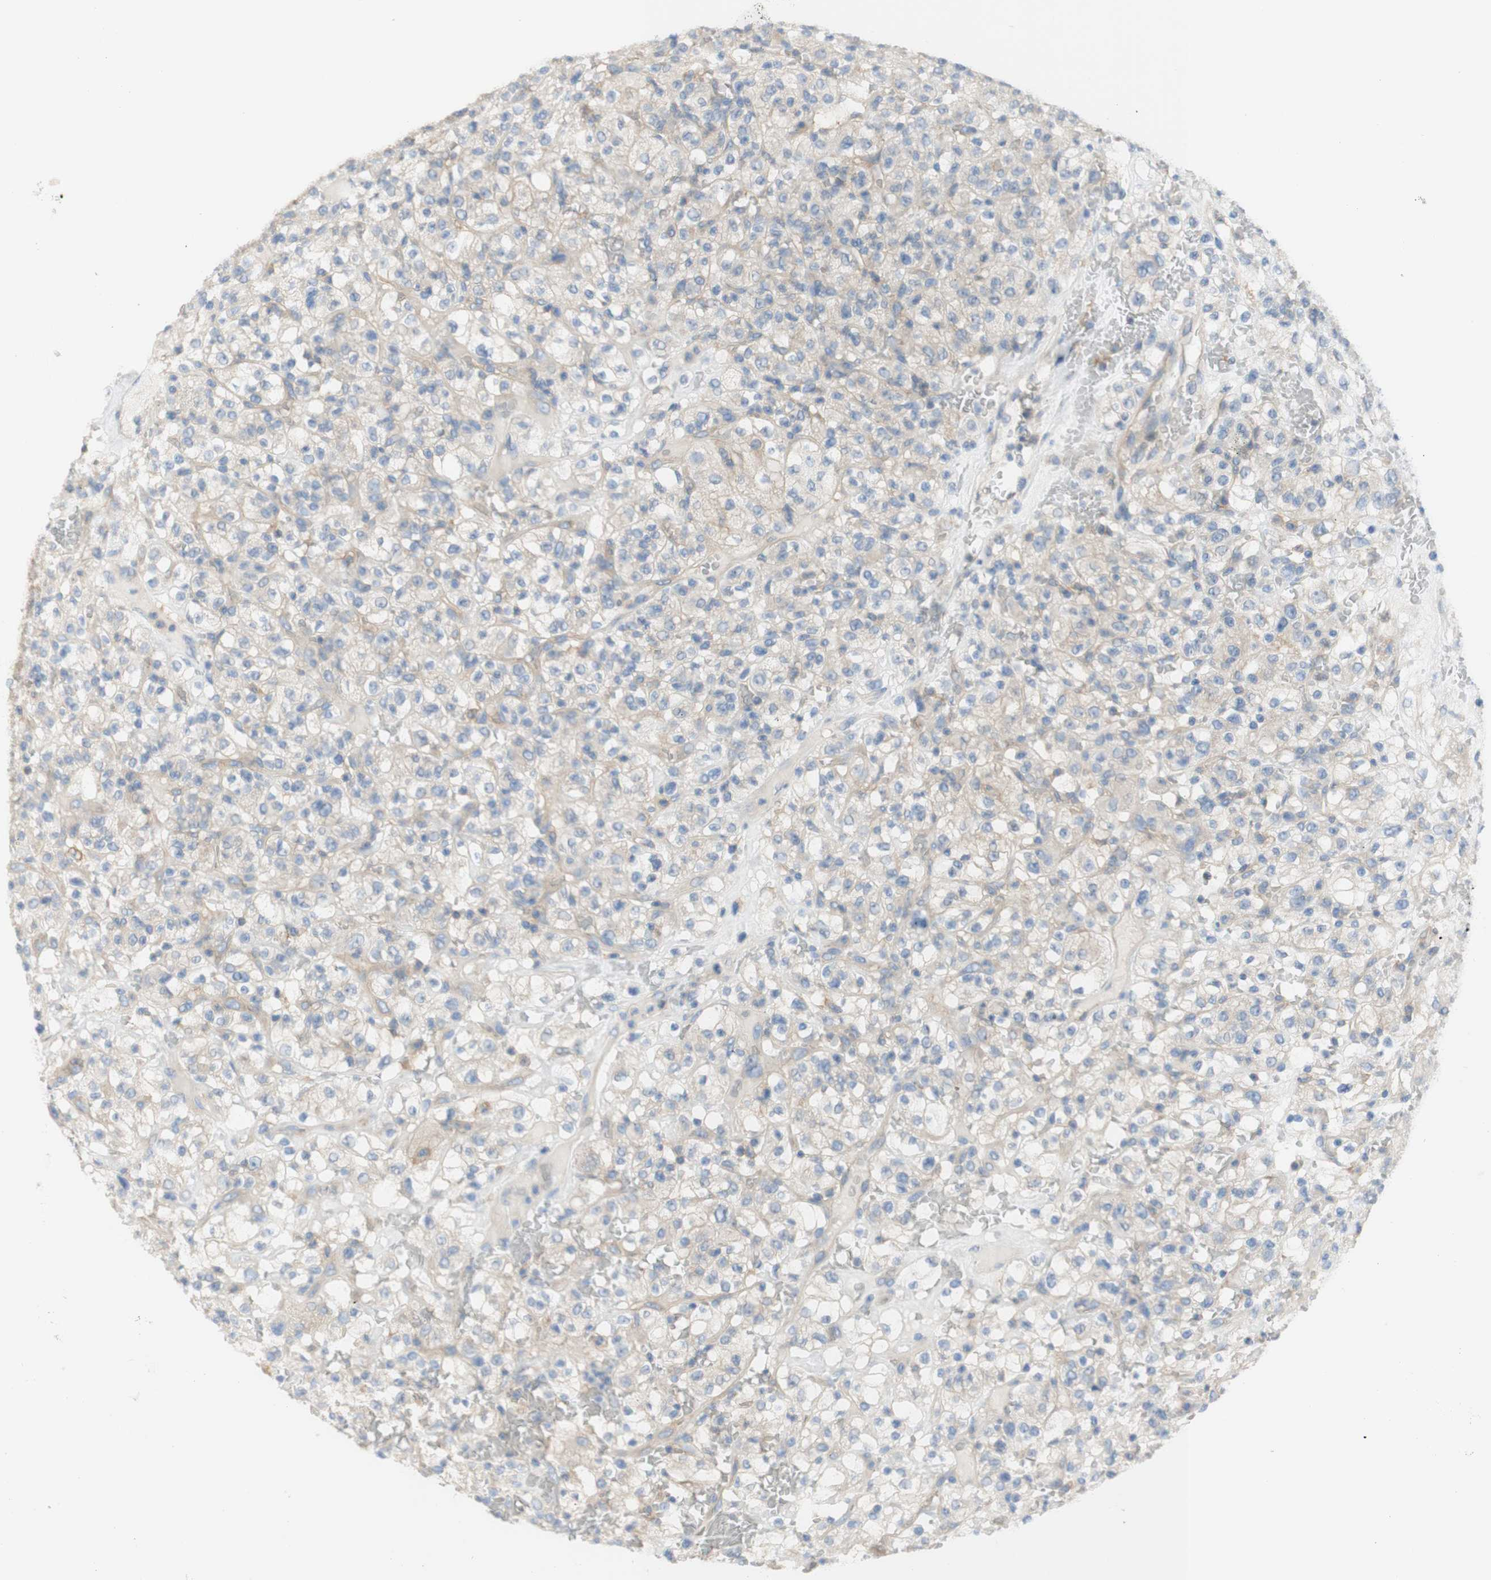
{"staining": {"intensity": "weak", "quantity": ">75%", "location": "cytoplasmic/membranous"}, "tissue": "renal cancer", "cell_type": "Tumor cells", "image_type": "cancer", "snomed": [{"axis": "morphology", "description": "Normal tissue, NOS"}, {"axis": "morphology", "description": "Adenocarcinoma, NOS"}, {"axis": "topography", "description": "Kidney"}], "caption": "IHC histopathology image of human renal cancer (adenocarcinoma) stained for a protein (brown), which demonstrates low levels of weak cytoplasmic/membranous positivity in about >75% of tumor cells.", "gene": "ATP2B1", "patient": {"sex": "female", "age": 72}}